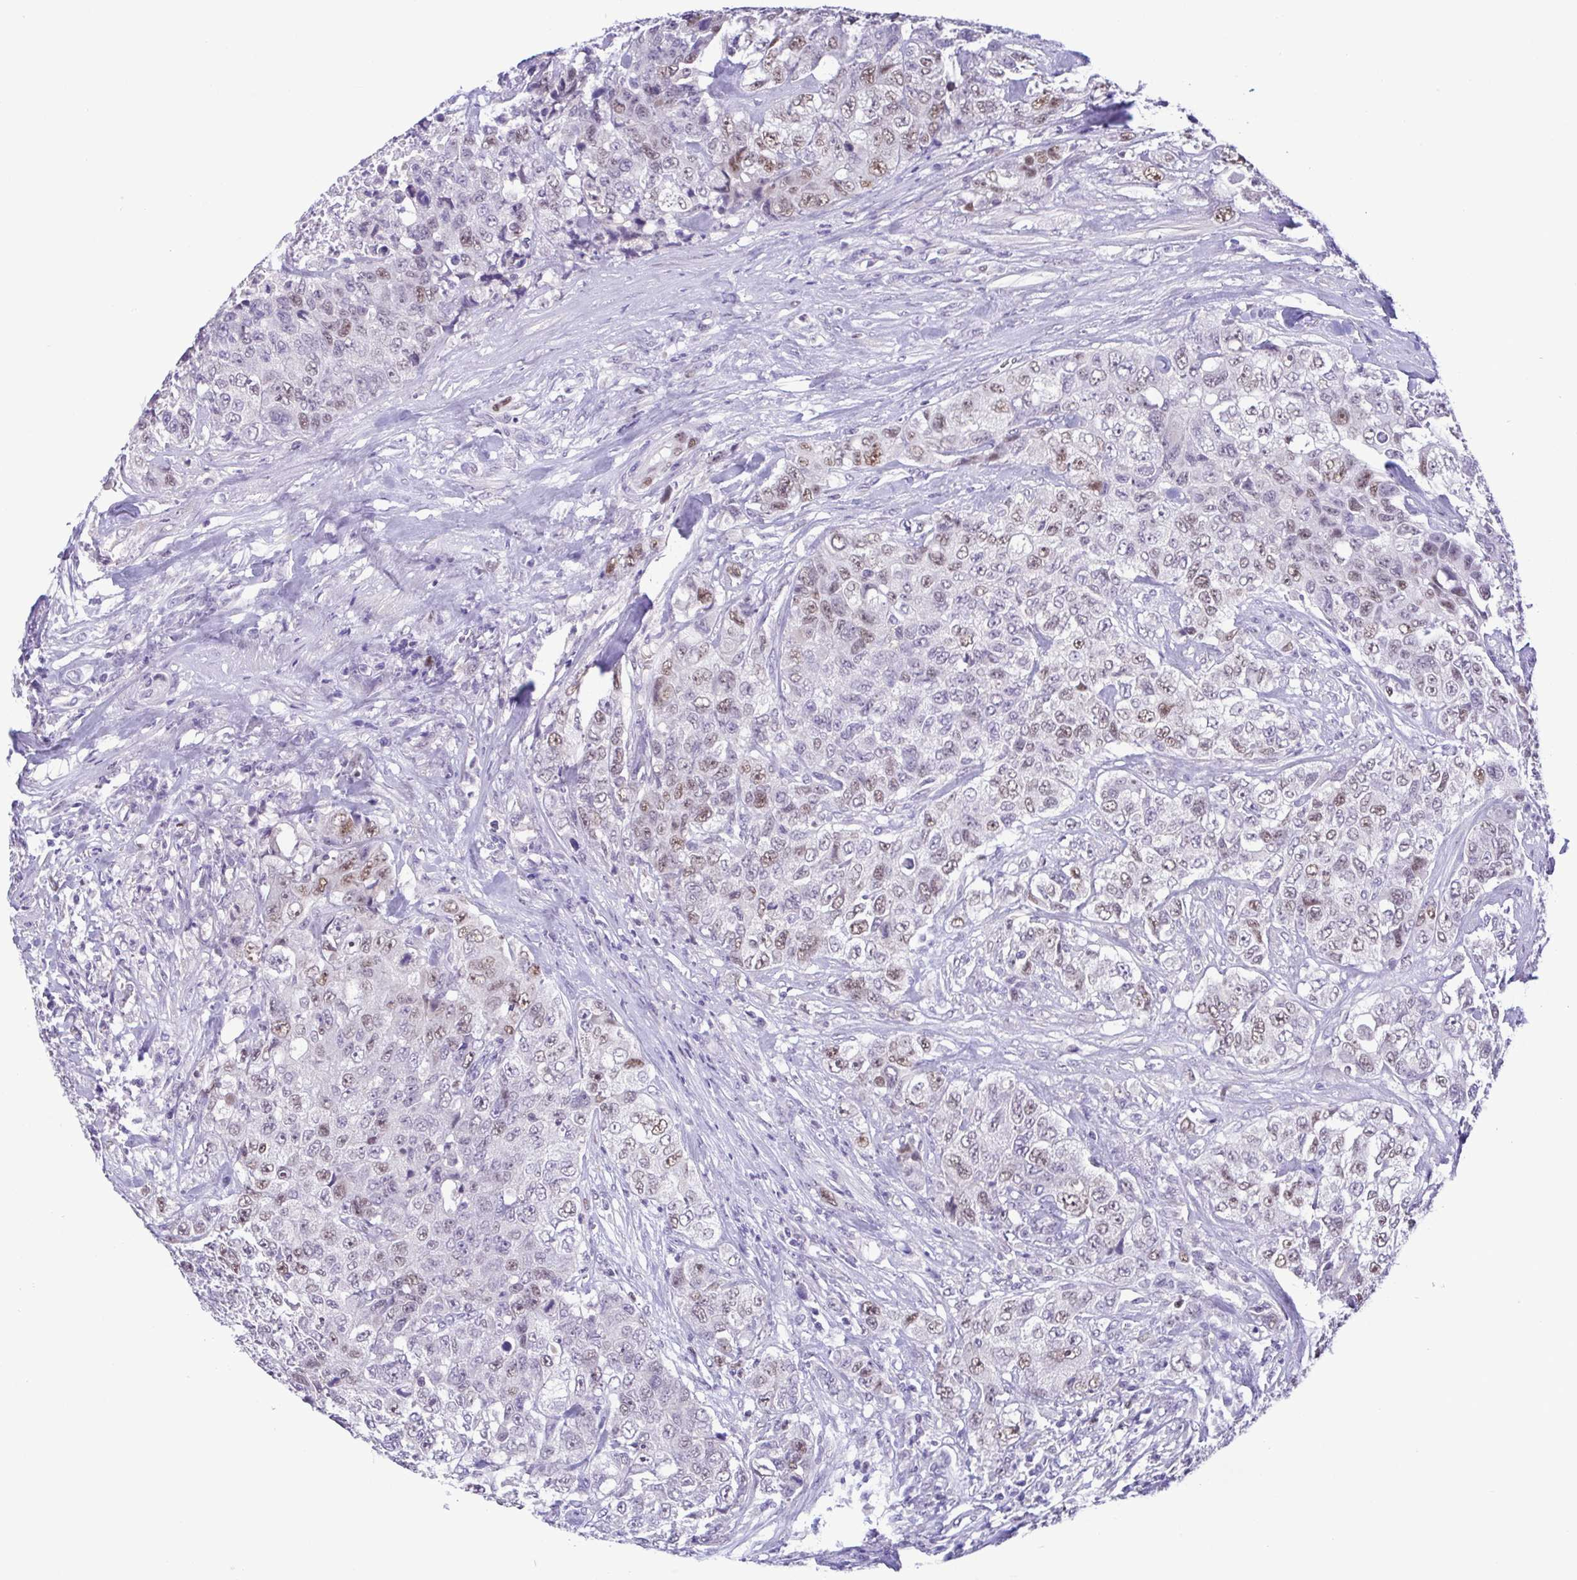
{"staining": {"intensity": "weak", "quantity": "25%-75%", "location": "nuclear"}, "tissue": "urothelial cancer", "cell_type": "Tumor cells", "image_type": "cancer", "snomed": [{"axis": "morphology", "description": "Urothelial carcinoma, High grade"}, {"axis": "topography", "description": "Urinary bladder"}], "caption": "DAB immunohistochemical staining of urothelial carcinoma (high-grade) exhibits weak nuclear protein positivity in approximately 25%-75% of tumor cells.", "gene": "TIPIN", "patient": {"sex": "female", "age": 78}}